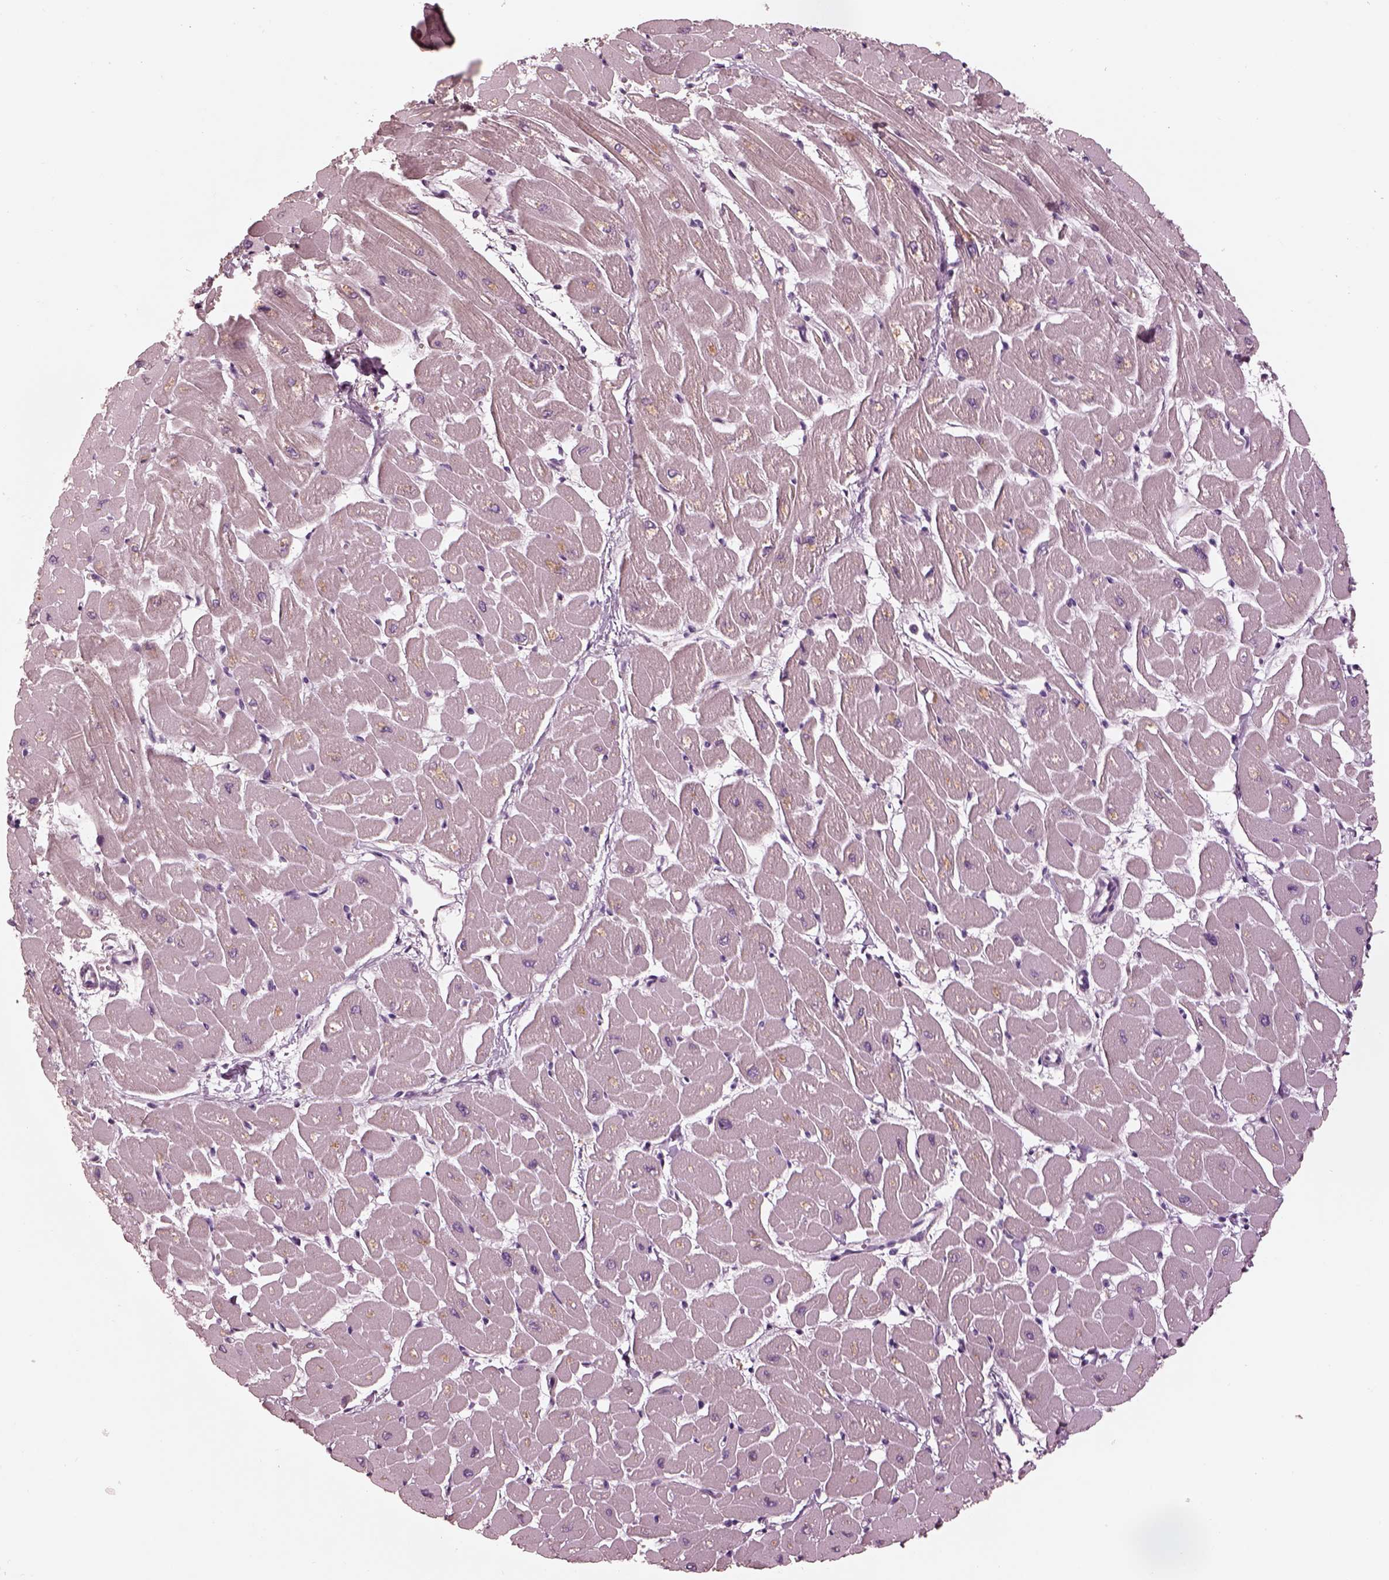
{"staining": {"intensity": "negative", "quantity": "none", "location": "none"}, "tissue": "heart muscle", "cell_type": "Cardiomyocytes", "image_type": "normal", "snomed": [{"axis": "morphology", "description": "Normal tissue, NOS"}, {"axis": "topography", "description": "Heart"}], "caption": "DAB immunohistochemical staining of normal heart muscle displays no significant expression in cardiomyocytes. Brightfield microscopy of IHC stained with DAB (3,3'-diaminobenzidine) (brown) and hematoxylin (blue), captured at high magnification.", "gene": "KCNA2", "patient": {"sex": "male", "age": 57}}